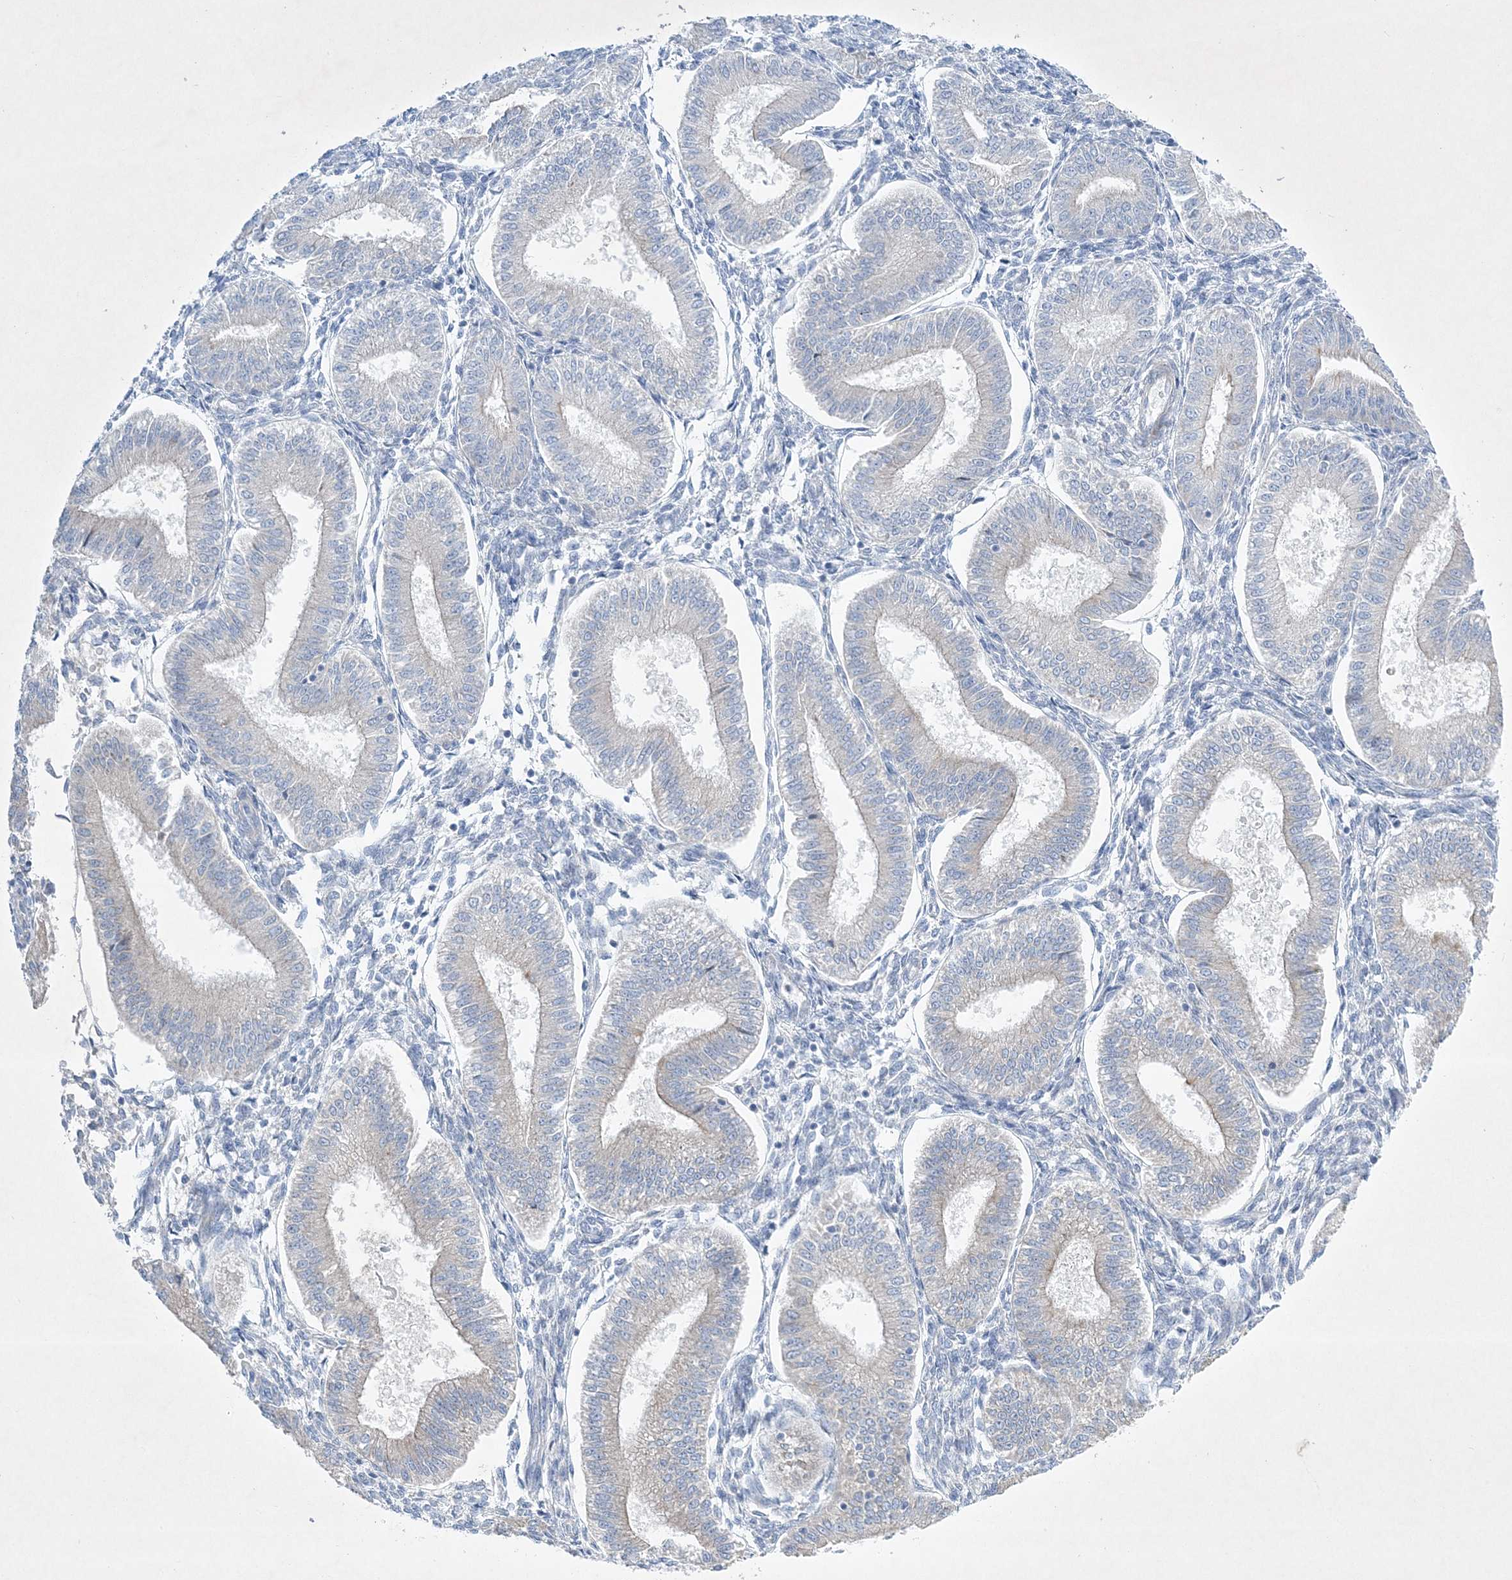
{"staining": {"intensity": "weak", "quantity": "25%-75%", "location": "cytoplasmic/membranous"}, "tissue": "endometrium", "cell_type": "Cells in endometrial stroma", "image_type": "normal", "snomed": [{"axis": "morphology", "description": "Normal tissue, NOS"}, {"axis": "topography", "description": "Endometrium"}], "caption": "A brown stain highlights weak cytoplasmic/membranous staining of a protein in cells in endometrial stroma of benign human endometrium.", "gene": "FARSB", "patient": {"sex": "female", "age": 39}}